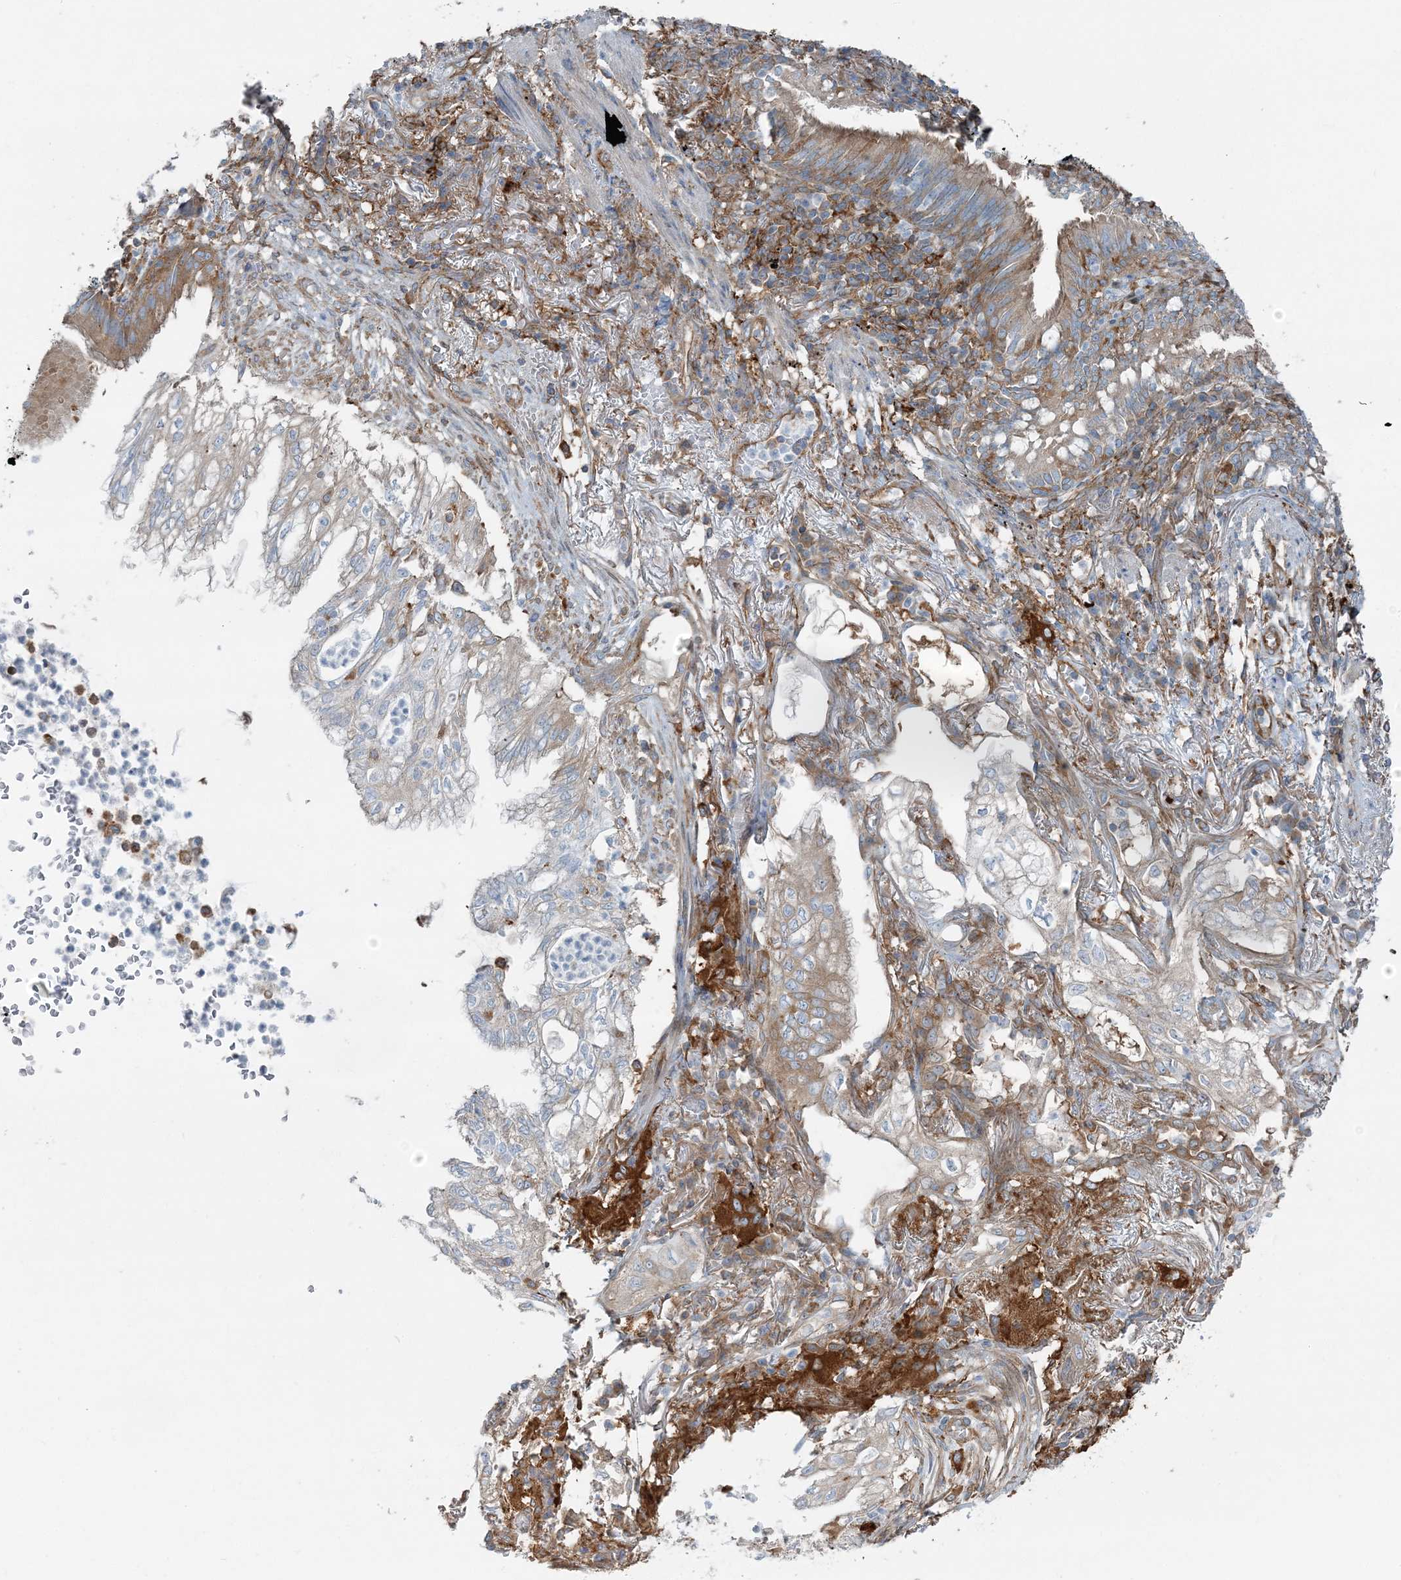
{"staining": {"intensity": "weak", "quantity": "25%-75%", "location": "cytoplasmic/membranous"}, "tissue": "lung cancer", "cell_type": "Tumor cells", "image_type": "cancer", "snomed": [{"axis": "morphology", "description": "Adenocarcinoma, NOS"}, {"axis": "topography", "description": "Lung"}], "caption": "Protein expression analysis of human lung cancer (adenocarcinoma) reveals weak cytoplasmic/membranous expression in approximately 25%-75% of tumor cells. (brown staining indicates protein expression, while blue staining denotes nuclei).", "gene": "SNX2", "patient": {"sex": "female", "age": 70}}